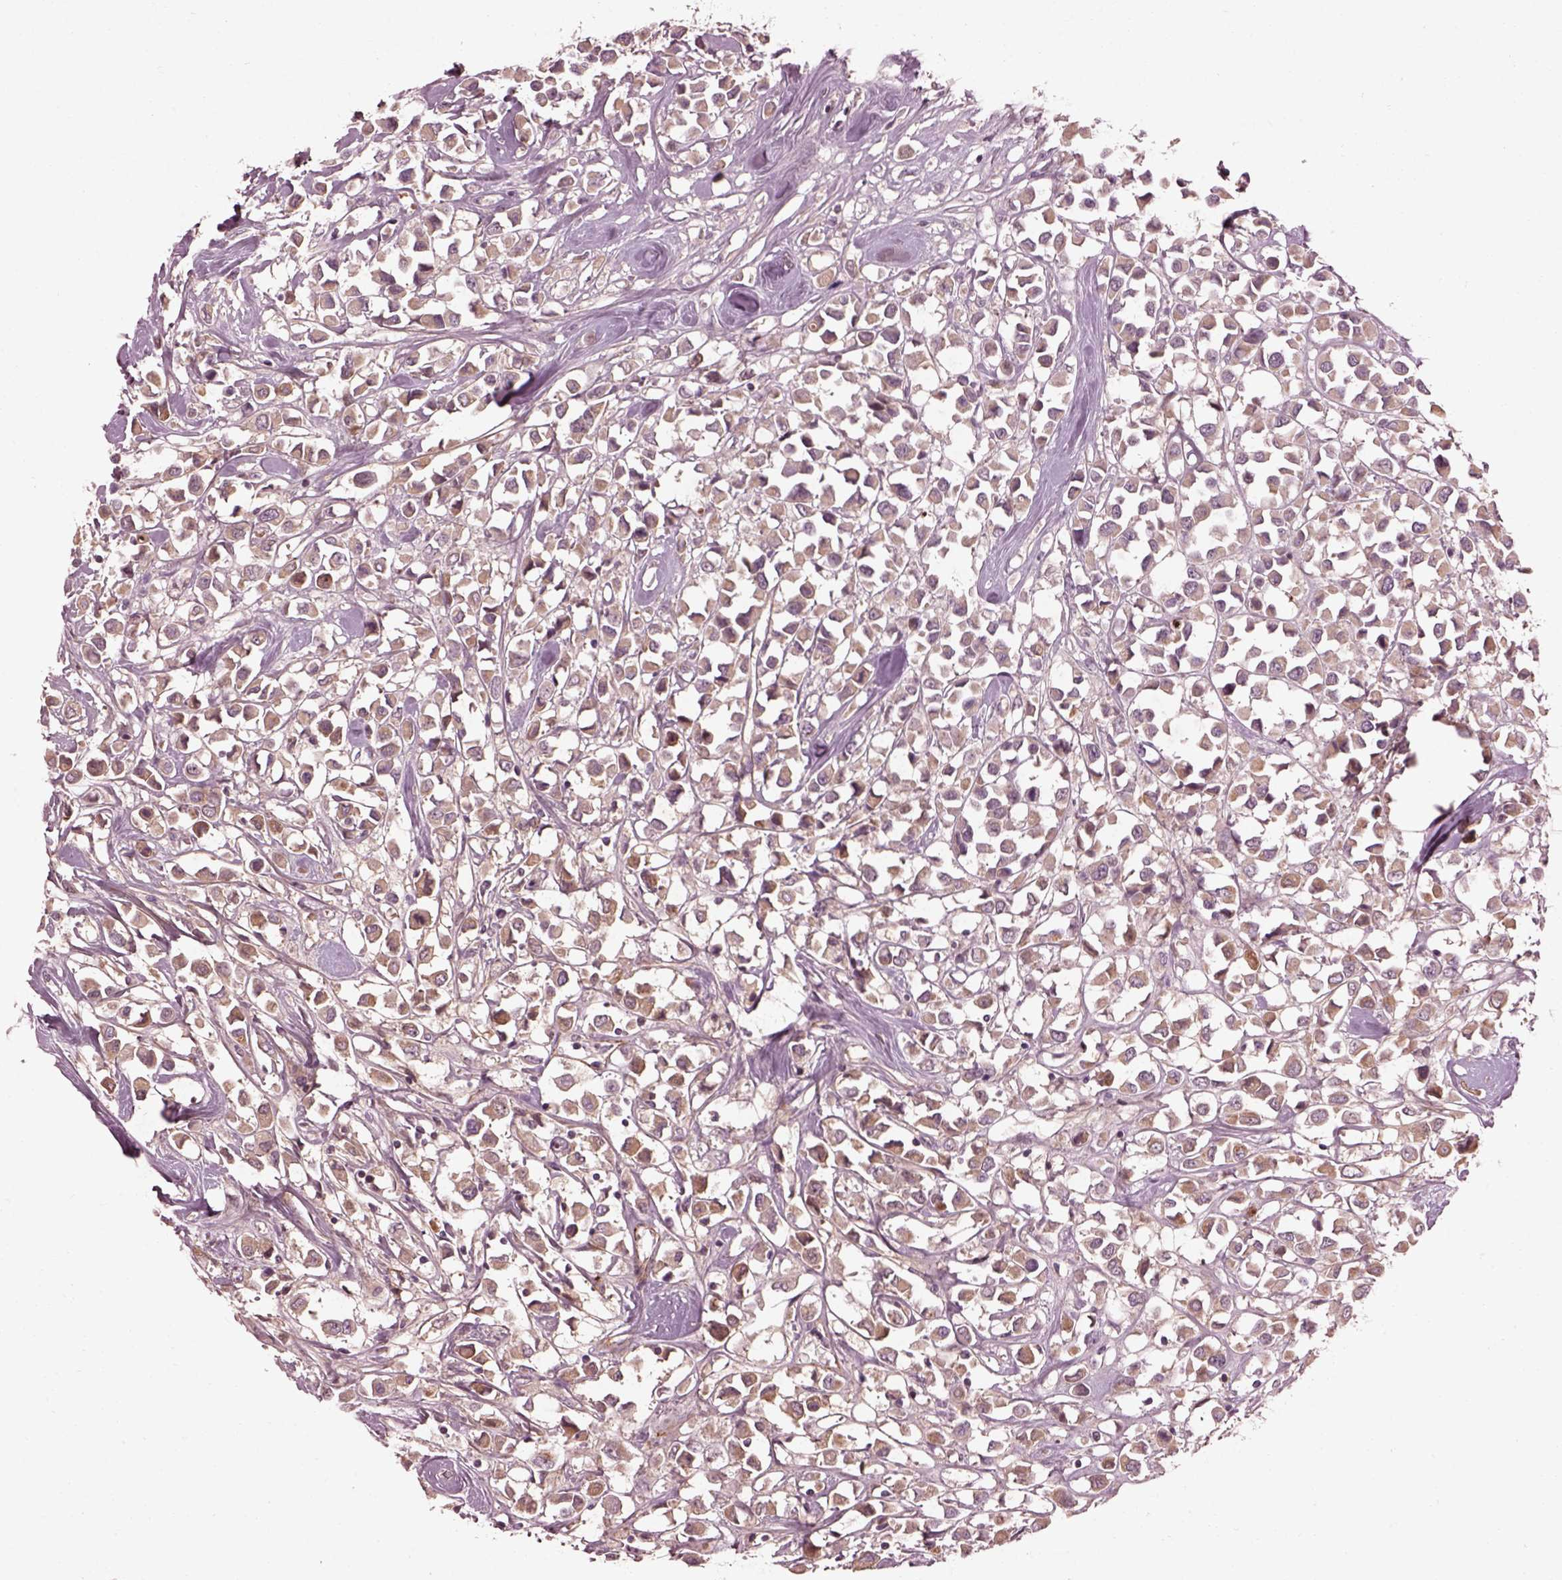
{"staining": {"intensity": "weak", "quantity": "25%-75%", "location": "cytoplasmic/membranous"}, "tissue": "breast cancer", "cell_type": "Tumor cells", "image_type": "cancer", "snomed": [{"axis": "morphology", "description": "Duct carcinoma"}, {"axis": "topography", "description": "Breast"}], "caption": "An image showing weak cytoplasmic/membranous expression in approximately 25%-75% of tumor cells in infiltrating ductal carcinoma (breast), as visualized by brown immunohistochemical staining.", "gene": "EFEMP1", "patient": {"sex": "female", "age": 61}}